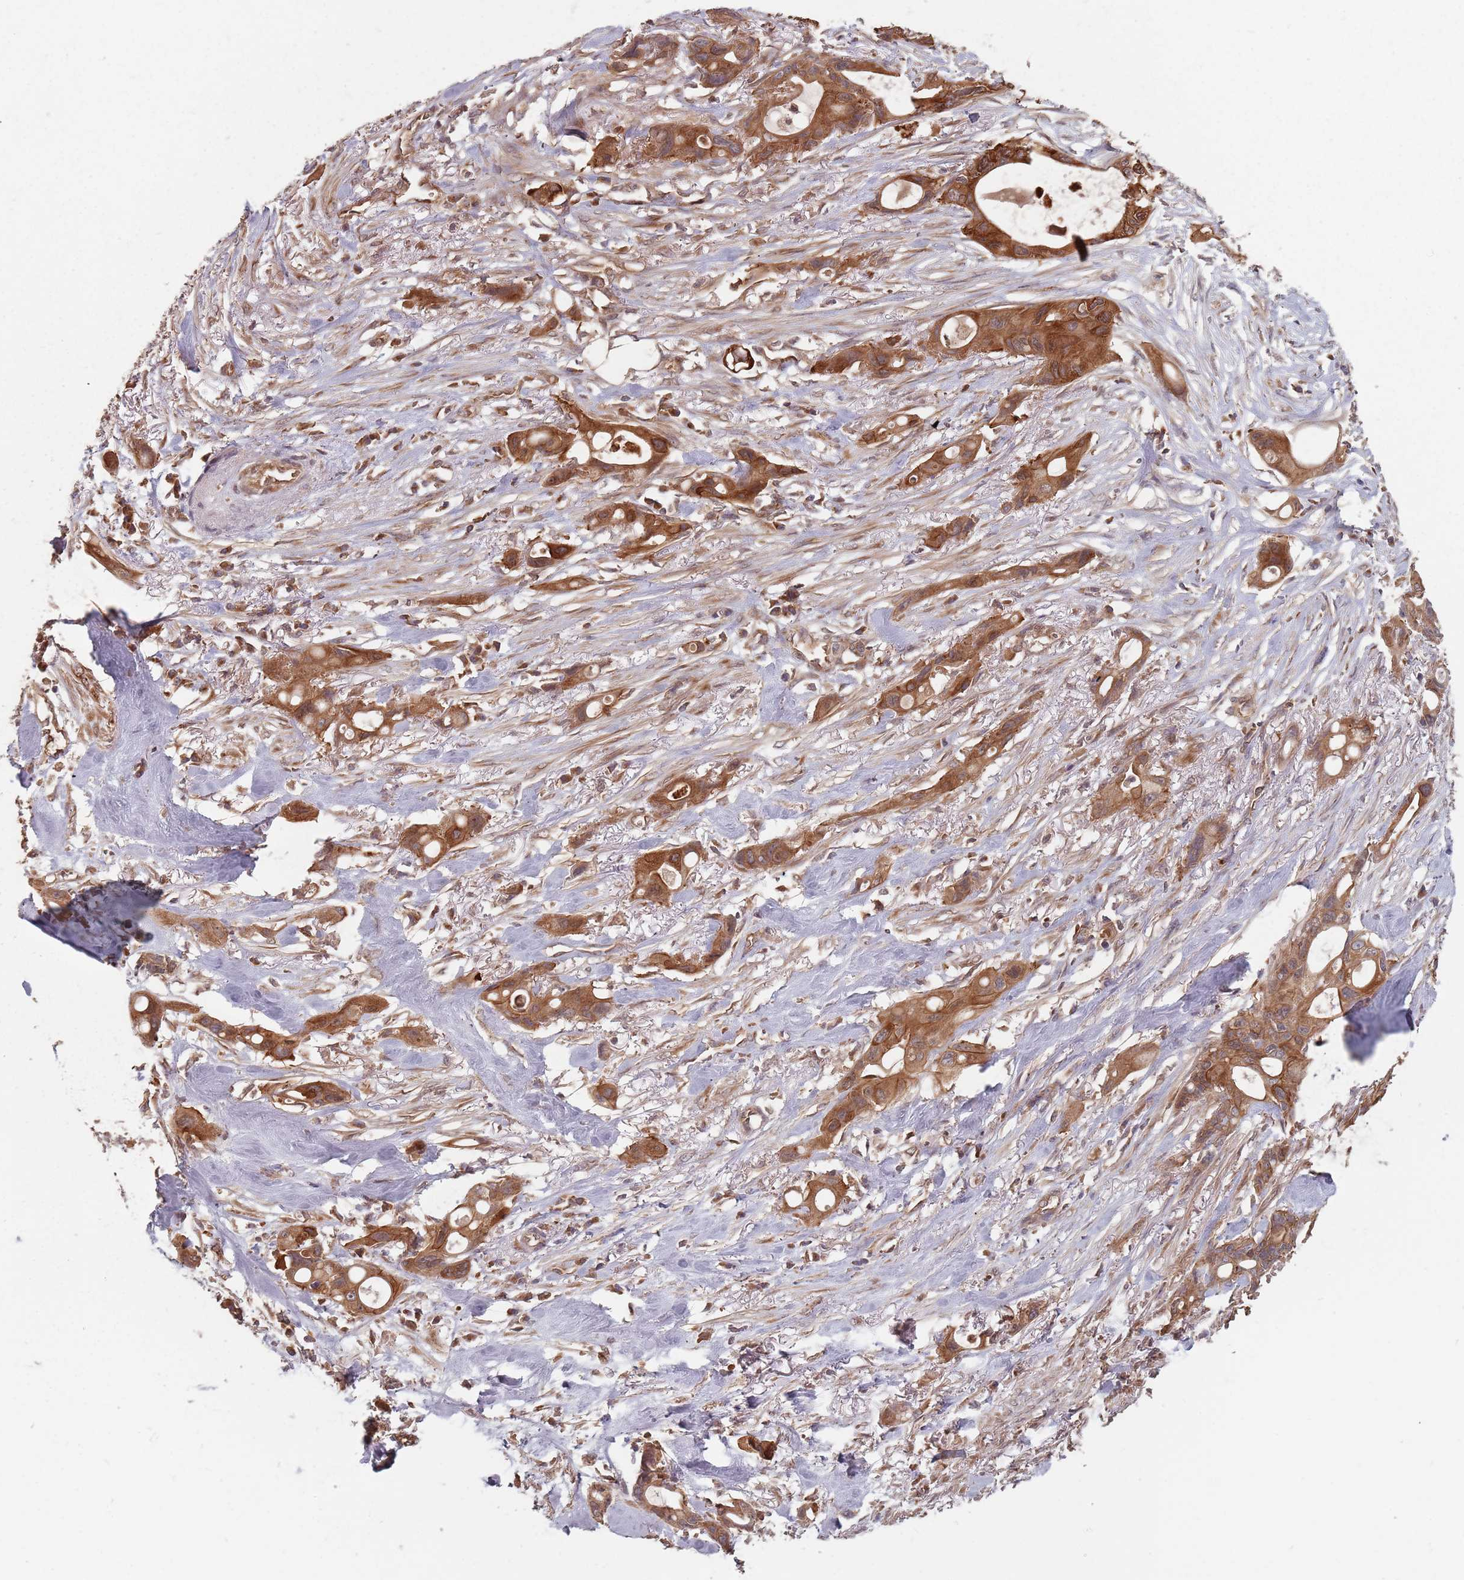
{"staining": {"intensity": "strong", "quantity": ">75%", "location": "cytoplasmic/membranous"}, "tissue": "ovarian cancer", "cell_type": "Tumor cells", "image_type": "cancer", "snomed": [{"axis": "morphology", "description": "Cystadenocarcinoma, mucinous, NOS"}, {"axis": "topography", "description": "Ovary"}], "caption": "Immunohistochemistry of ovarian cancer (mucinous cystadenocarcinoma) demonstrates high levels of strong cytoplasmic/membranous staining in about >75% of tumor cells.", "gene": "C3orf14", "patient": {"sex": "female", "age": 70}}